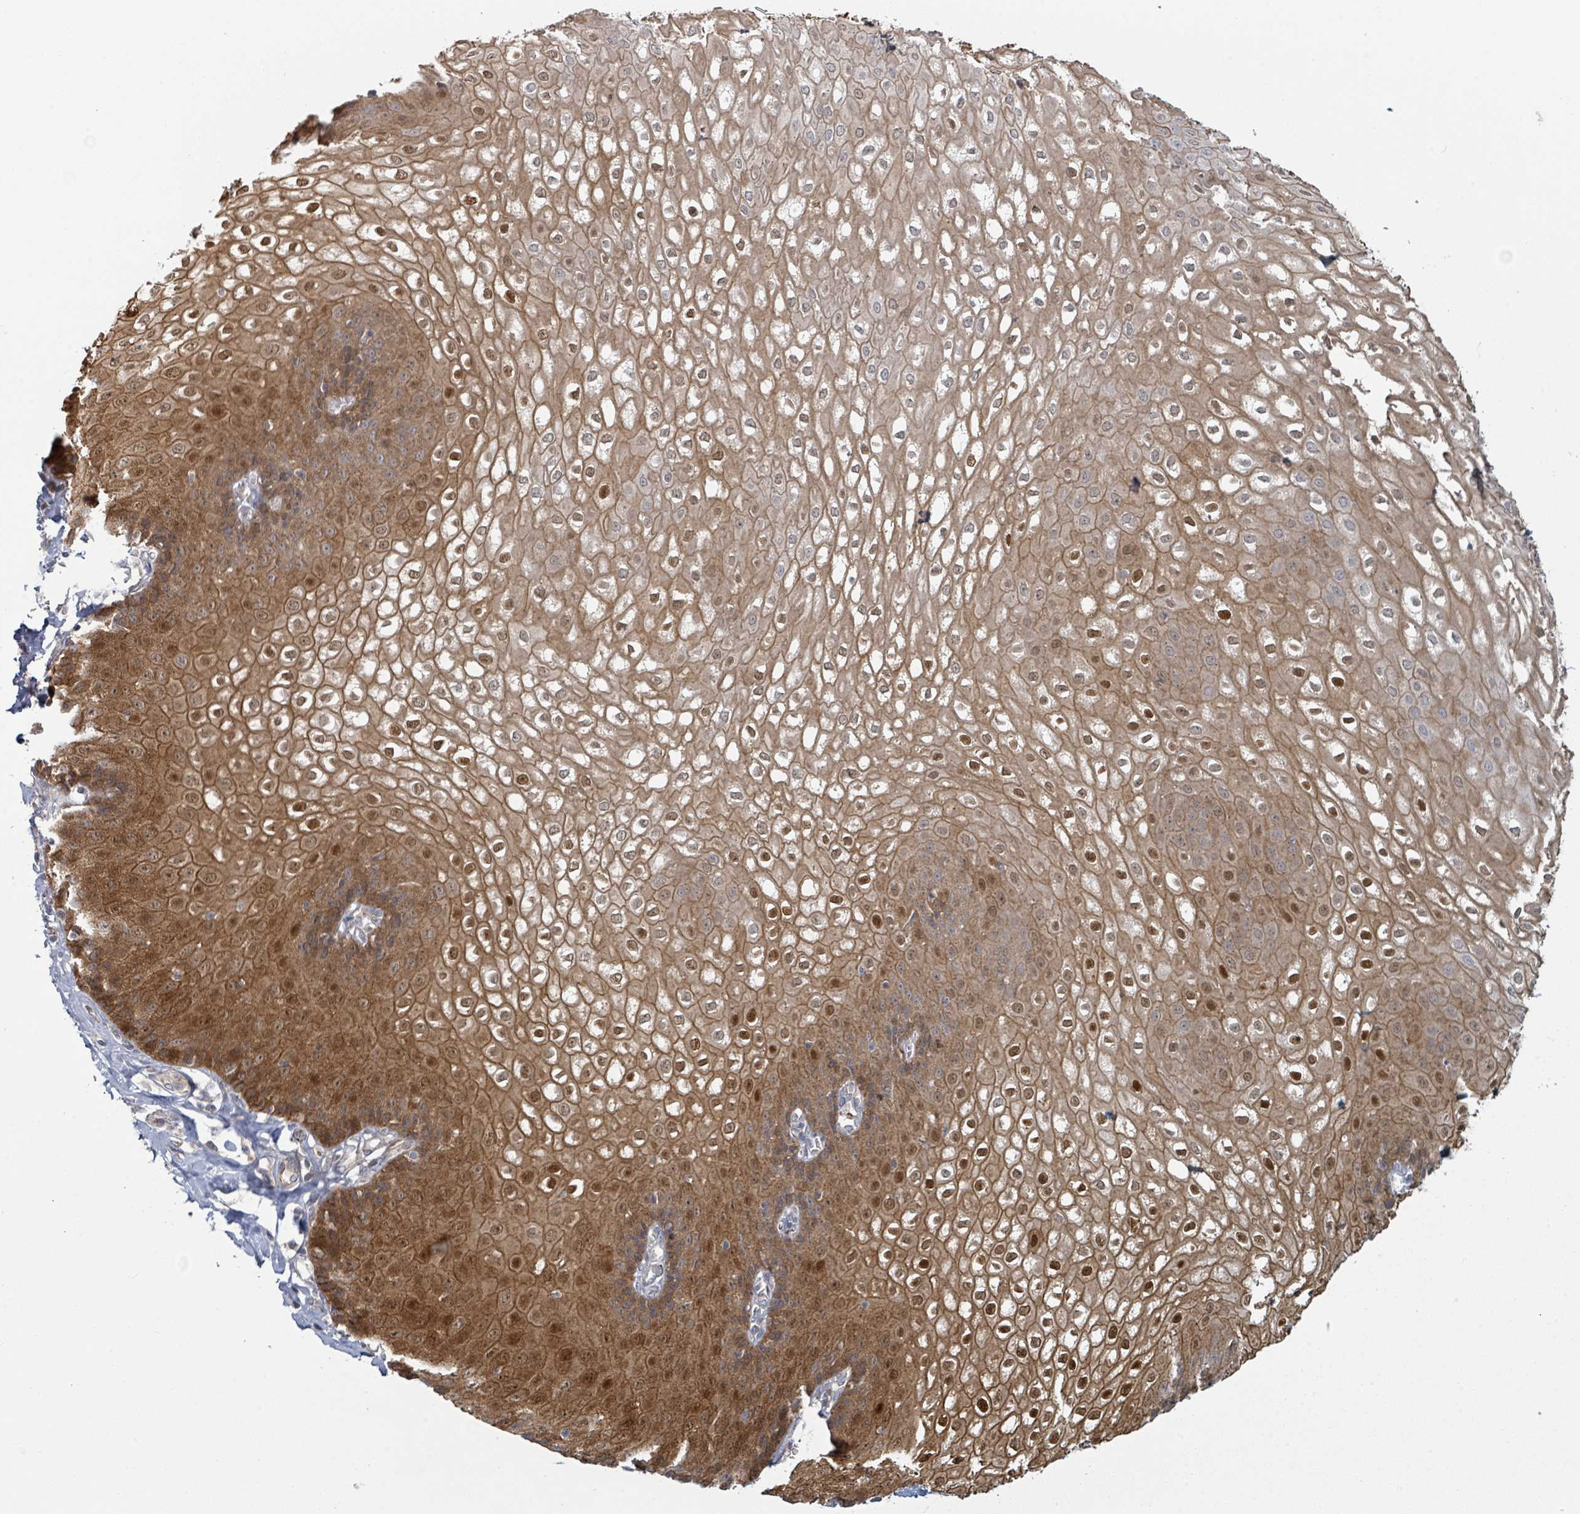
{"staining": {"intensity": "moderate", "quantity": ">75%", "location": "cytoplasmic/membranous,nuclear"}, "tissue": "esophagus", "cell_type": "Squamous epithelial cells", "image_type": "normal", "snomed": [{"axis": "morphology", "description": "Normal tissue, NOS"}, {"axis": "topography", "description": "Esophagus"}], "caption": "Immunohistochemical staining of normal esophagus exhibits >75% levels of moderate cytoplasmic/membranous,nuclear protein staining in approximately >75% of squamous epithelial cells.", "gene": "COL5A3", "patient": {"sex": "male", "age": 67}}